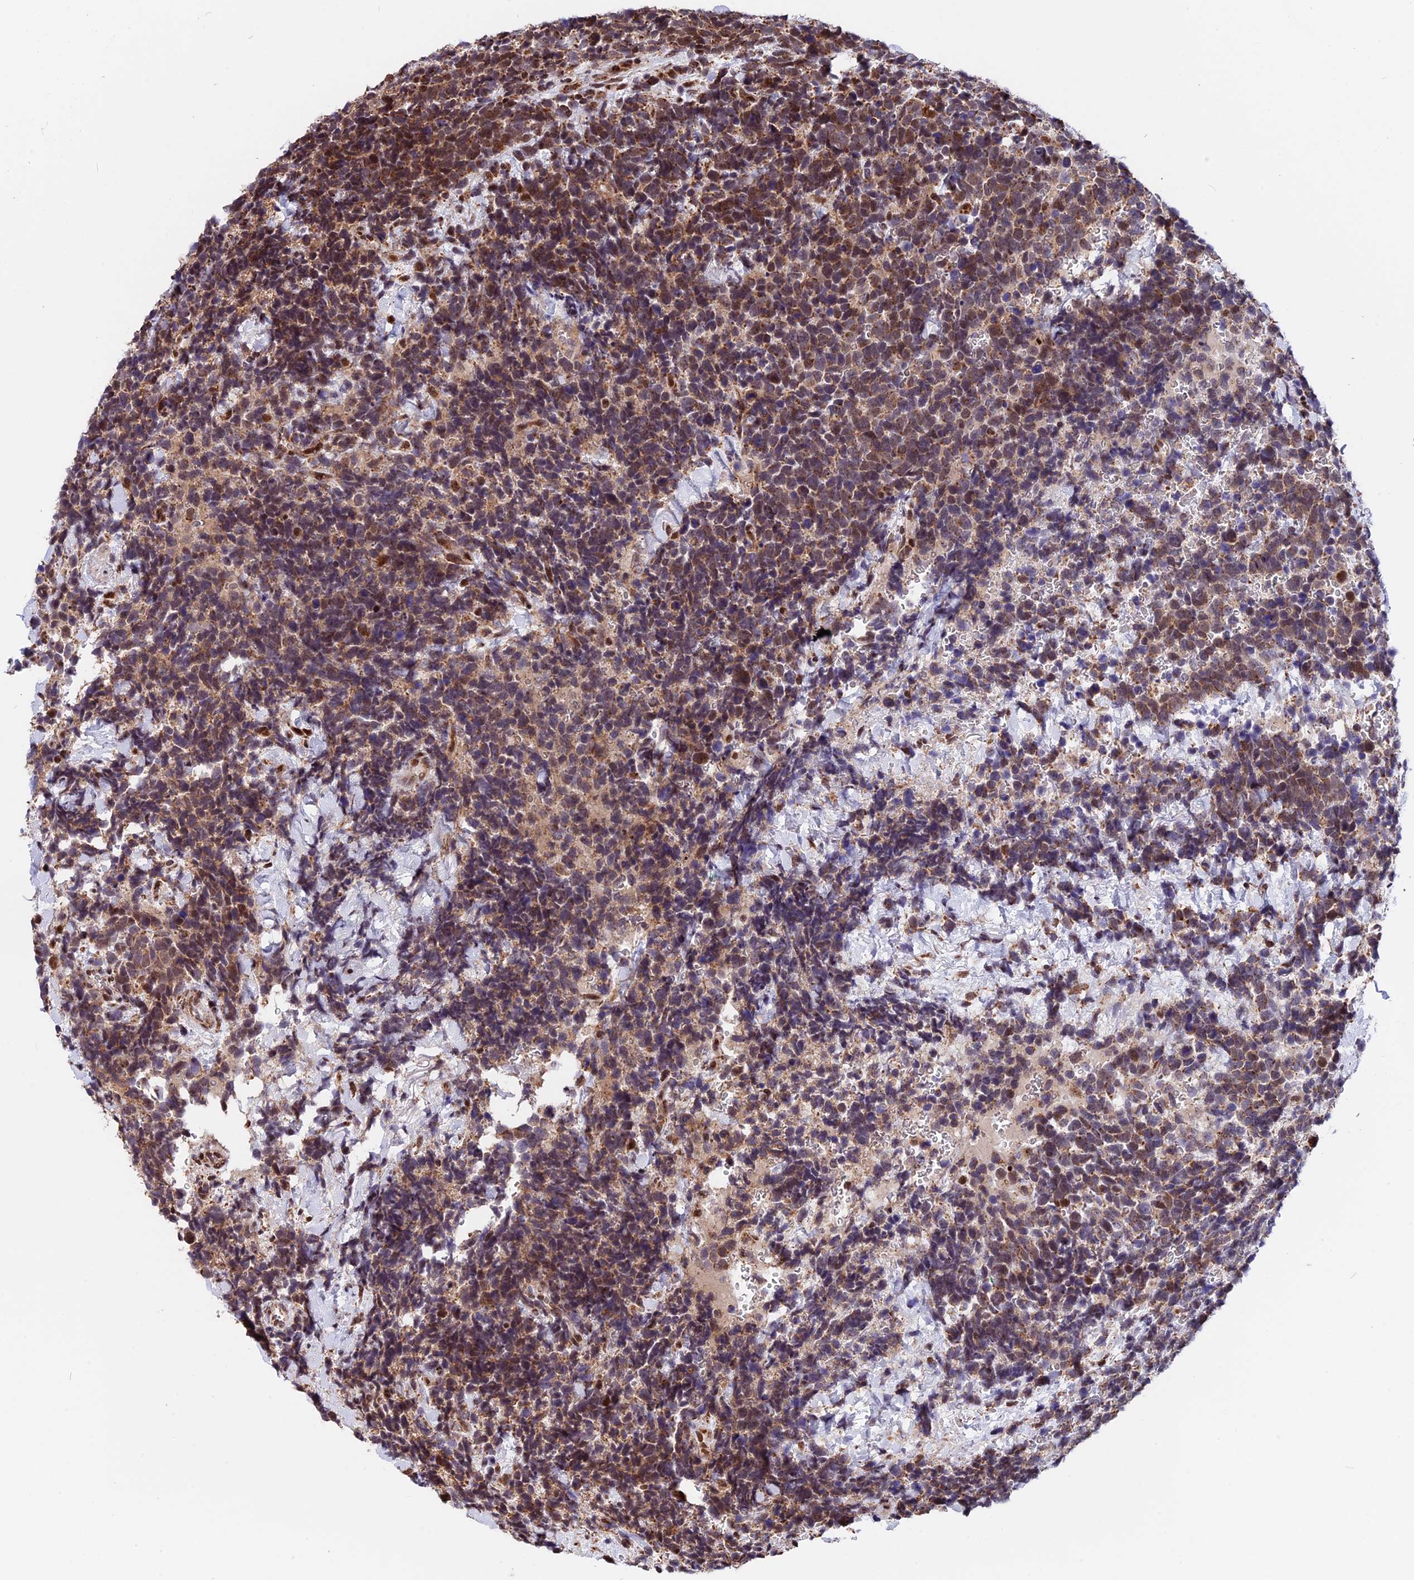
{"staining": {"intensity": "moderate", "quantity": ">75%", "location": "cytoplasmic/membranous"}, "tissue": "urothelial cancer", "cell_type": "Tumor cells", "image_type": "cancer", "snomed": [{"axis": "morphology", "description": "Urothelial carcinoma, High grade"}, {"axis": "topography", "description": "Urinary bladder"}], "caption": "Tumor cells demonstrate medium levels of moderate cytoplasmic/membranous staining in about >75% of cells in urothelial cancer.", "gene": "FAM174C", "patient": {"sex": "female", "age": 82}}